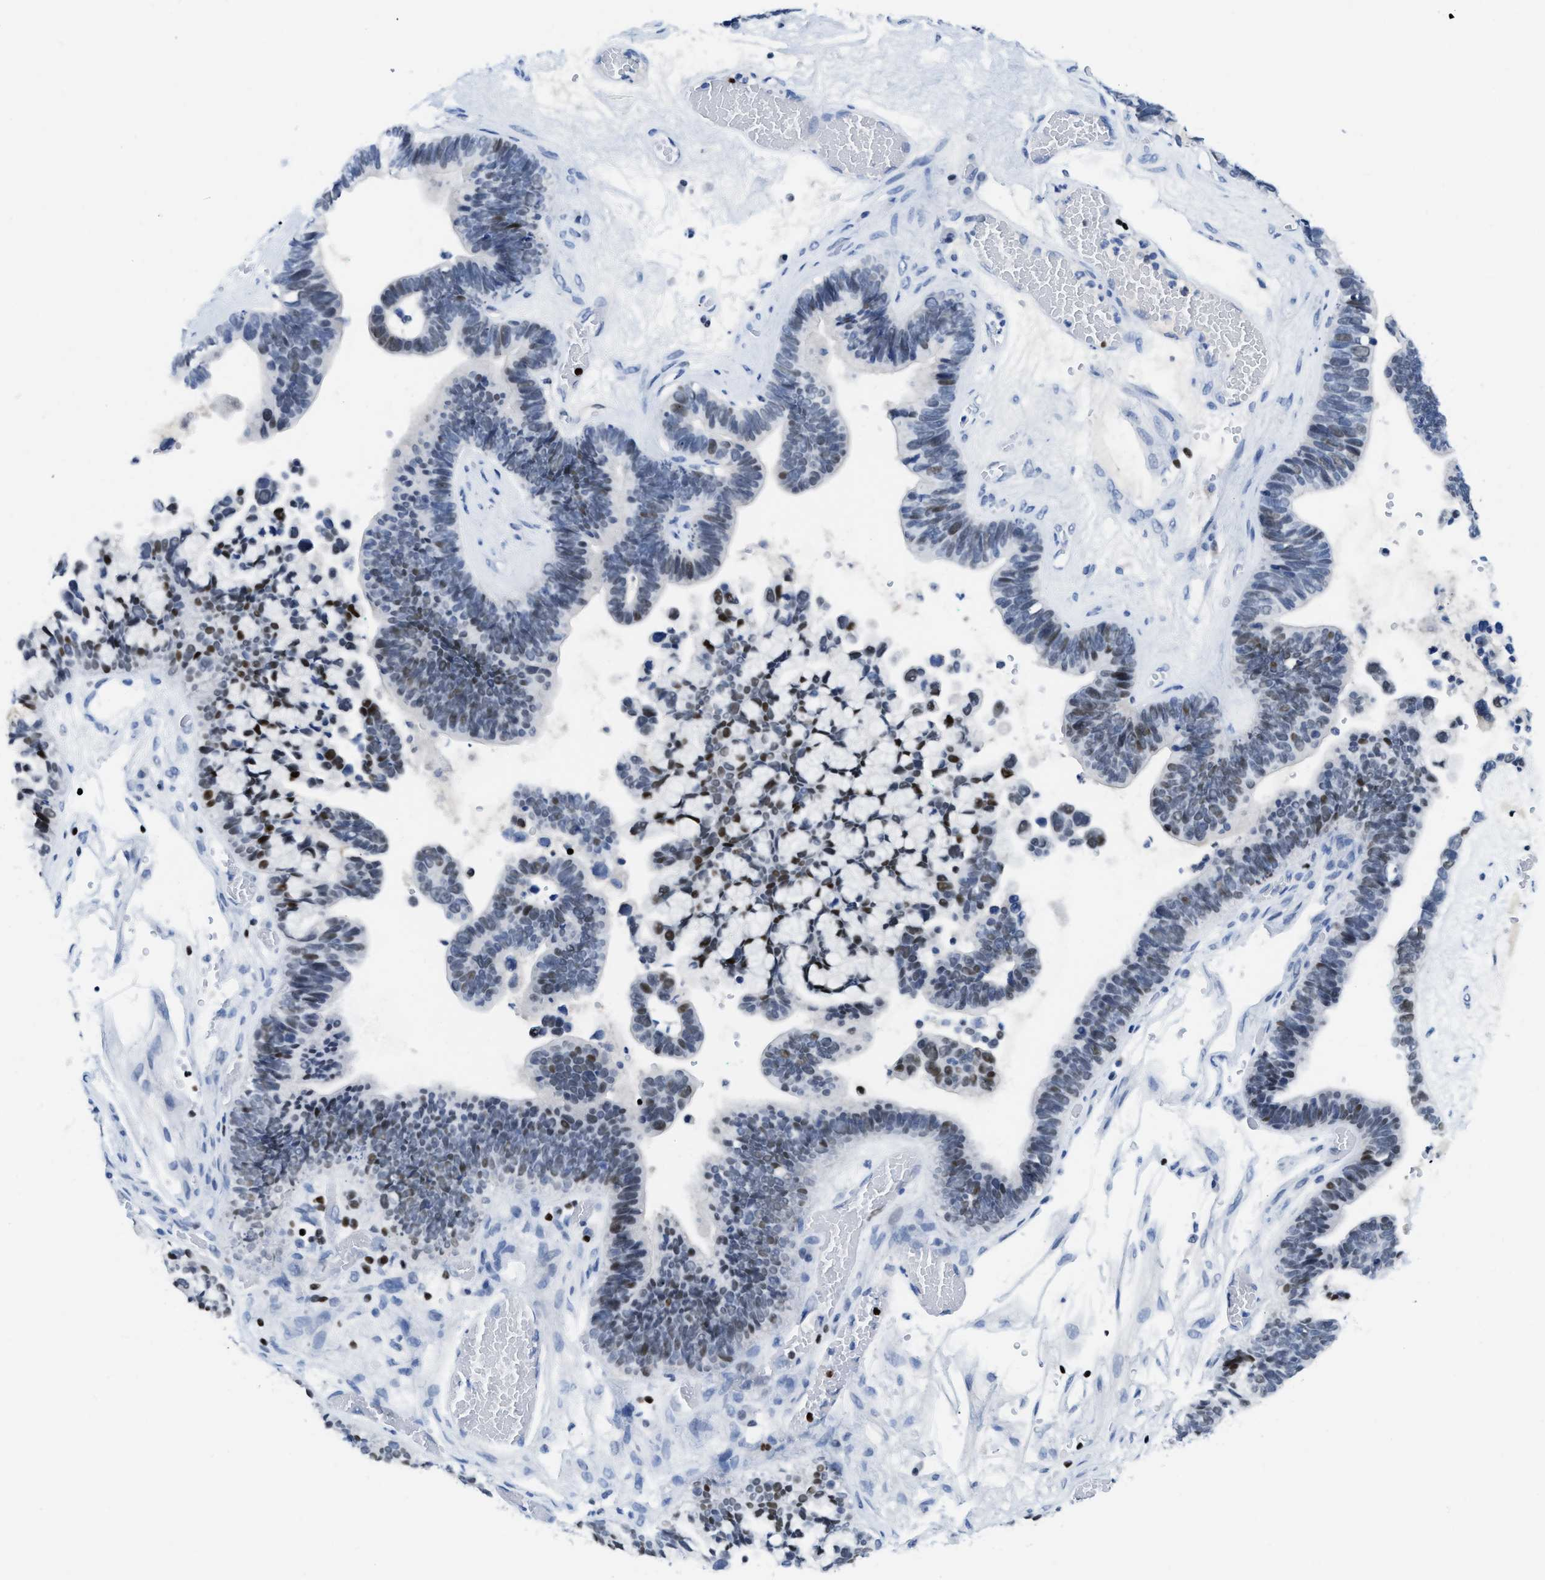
{"staining": {"intensity": "moderate", "quantity": "<25%", "location": "nuclear"}, "tissue": "ovarian cancer", "cell_type": "Tumor cells", "image_type": "cancer", "snomed": [{"axis": "morphology", "description": "Cystadenocarcinoma, serous, NOS"}, {"axis": "topography", "description": "Ovary"}], "caption": "Ovarian cancer (serous cystadenocarcinoma) stained with a brown dye exhibits moderate nuclear positive expression in approximately <25% of tumor cells.", "gene": "TCF7", "patient": {"sex": "female", "age": 56}}